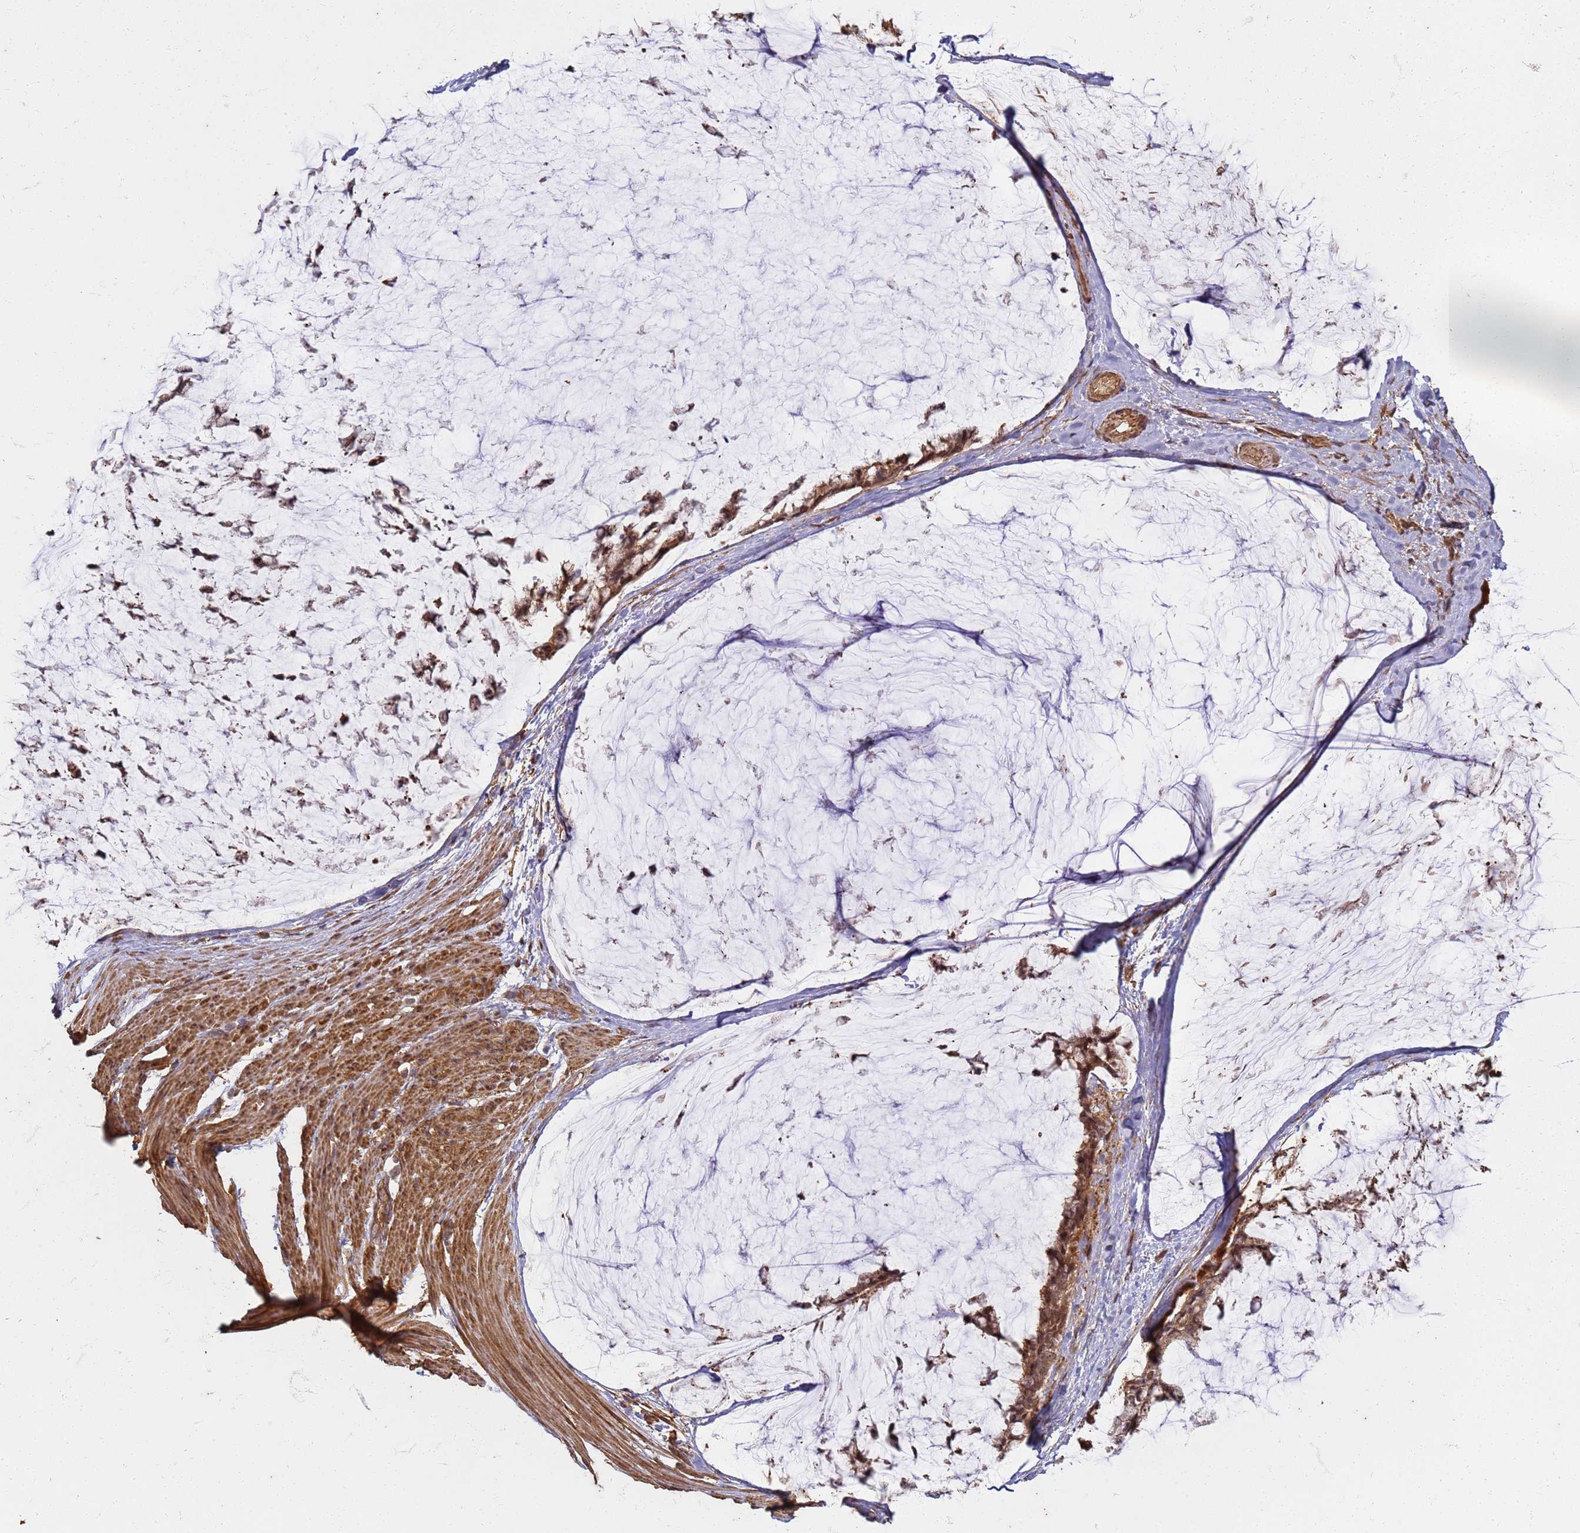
{"staining": {"intensity": "moderate", "quantity": ">75%", "location": "cytoplasmic/membranous,nuclear"}, "tissue": "ovarian cancer", "cell_type": "Tumor cells", "image_type": "cancer", "snomed": [{"axis": "morphology", "description": "Cystadenocarcinoma, mucinous, NOS"}, {"axis": "topography", "description": "Ovary"}], "caption": "A medium amount of moderate cytoplasmic/membranous and nuclear staining is appreciated in approximately >75% of tumor cells in ovarian cancer tissue. The staining is performed using DAB (3,3'-diaminobenzidine) brown chromogen to label protein expression. The nuclei are counter-stained blue using hematoxylin.", "gene": "KIF26A", "patient": {"sex": "female", "age": 39}}